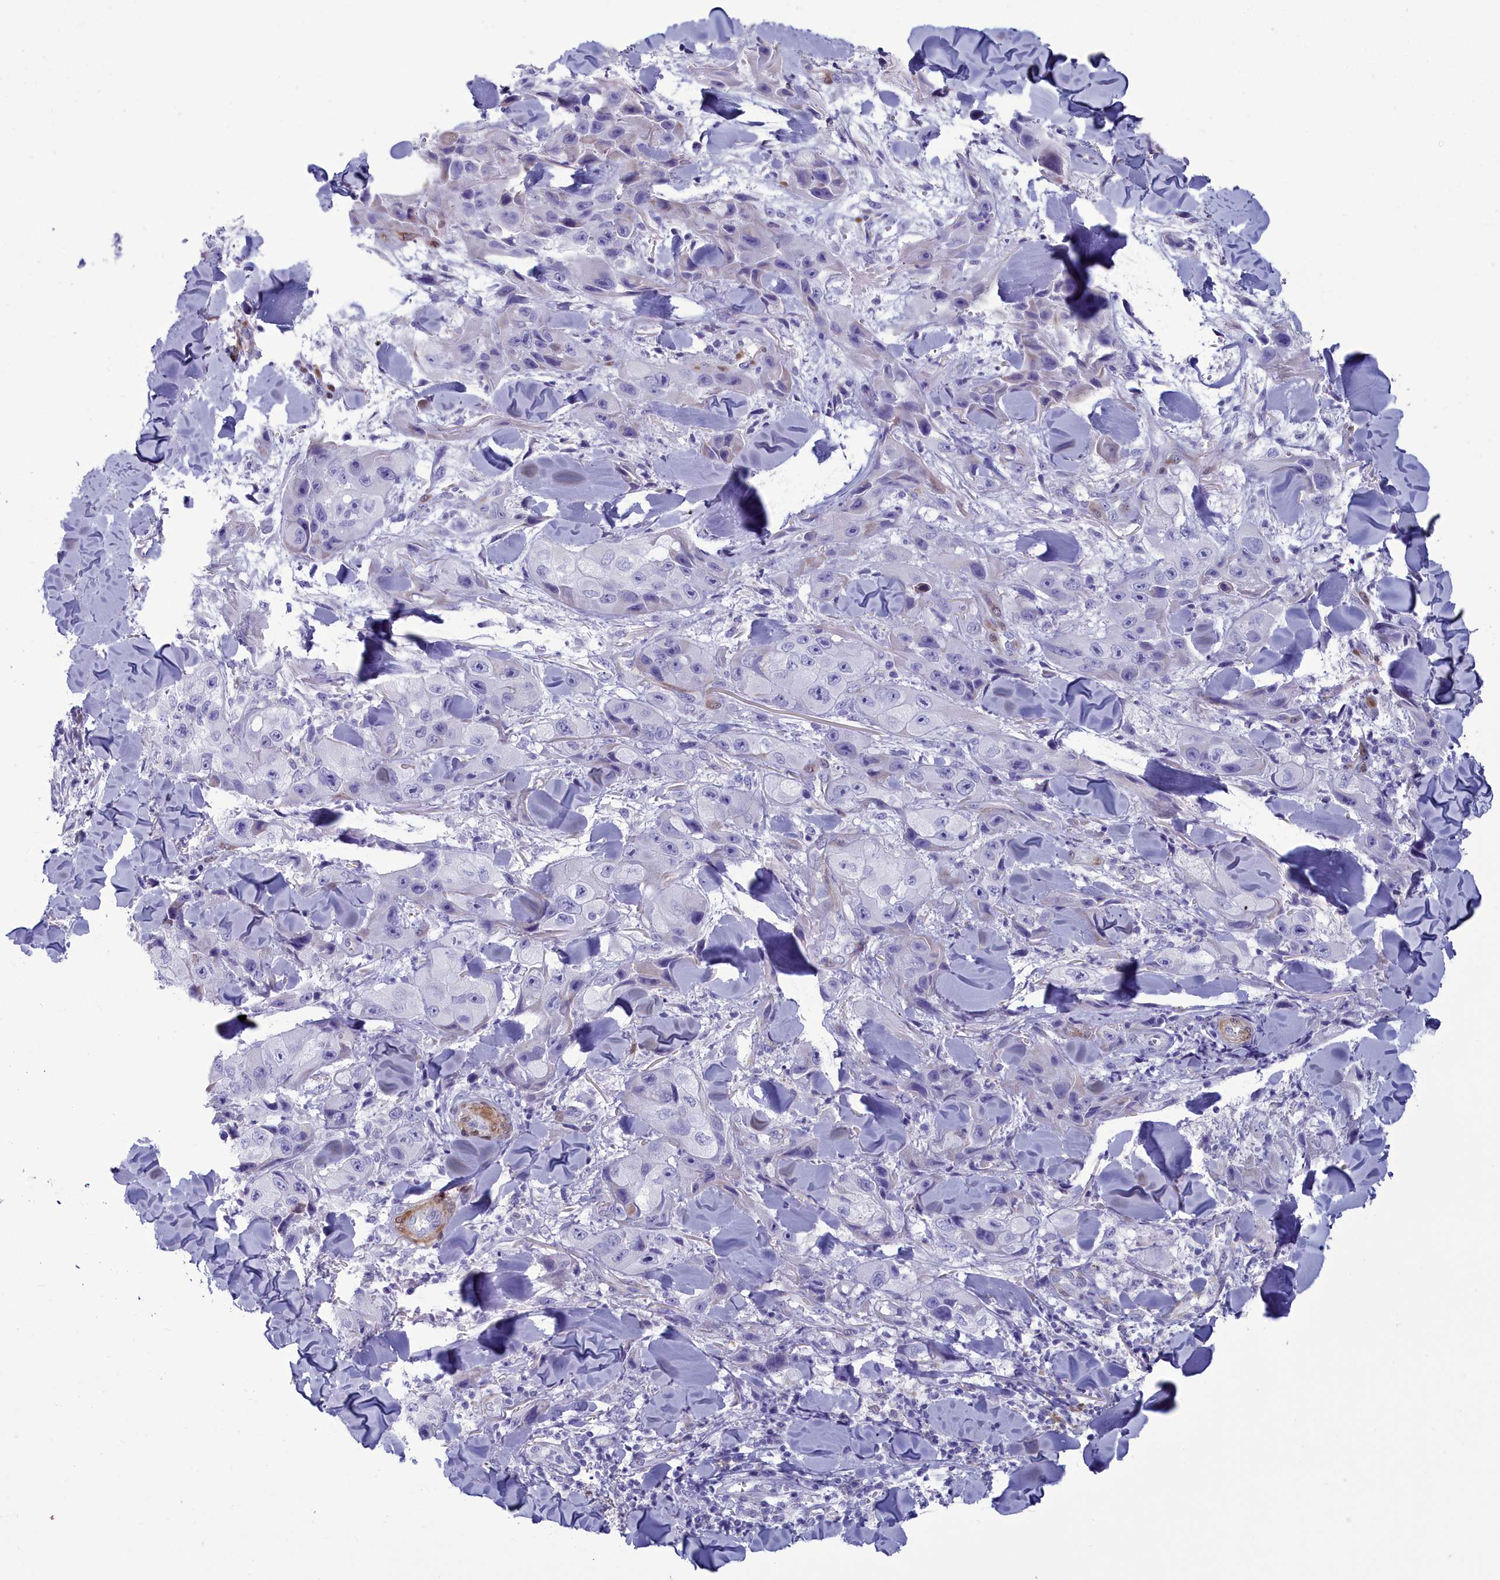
{"staining": {"intensity": "negative", "quantity": "none", "location": "none"}, "tissue": "skin cancer", "cell_type": "Tumor cells", "image_type": "cancer", "snomed": [{"axis": "morphology", "description": "Squamous cell carcinoma, NOS"}, {"axis": "topography", "description": "Skin"}, {"axis": "topography", "description": "Subcutis"}], "caption": "The image displays no staining of tumor cells in skin squamous cell carcinoma. (DAB immunohistochemistry (IHC) with hematoxylin counter stain).", "gene": "PPP1R14A", "patient": {"sex": "male", "age": 73}}